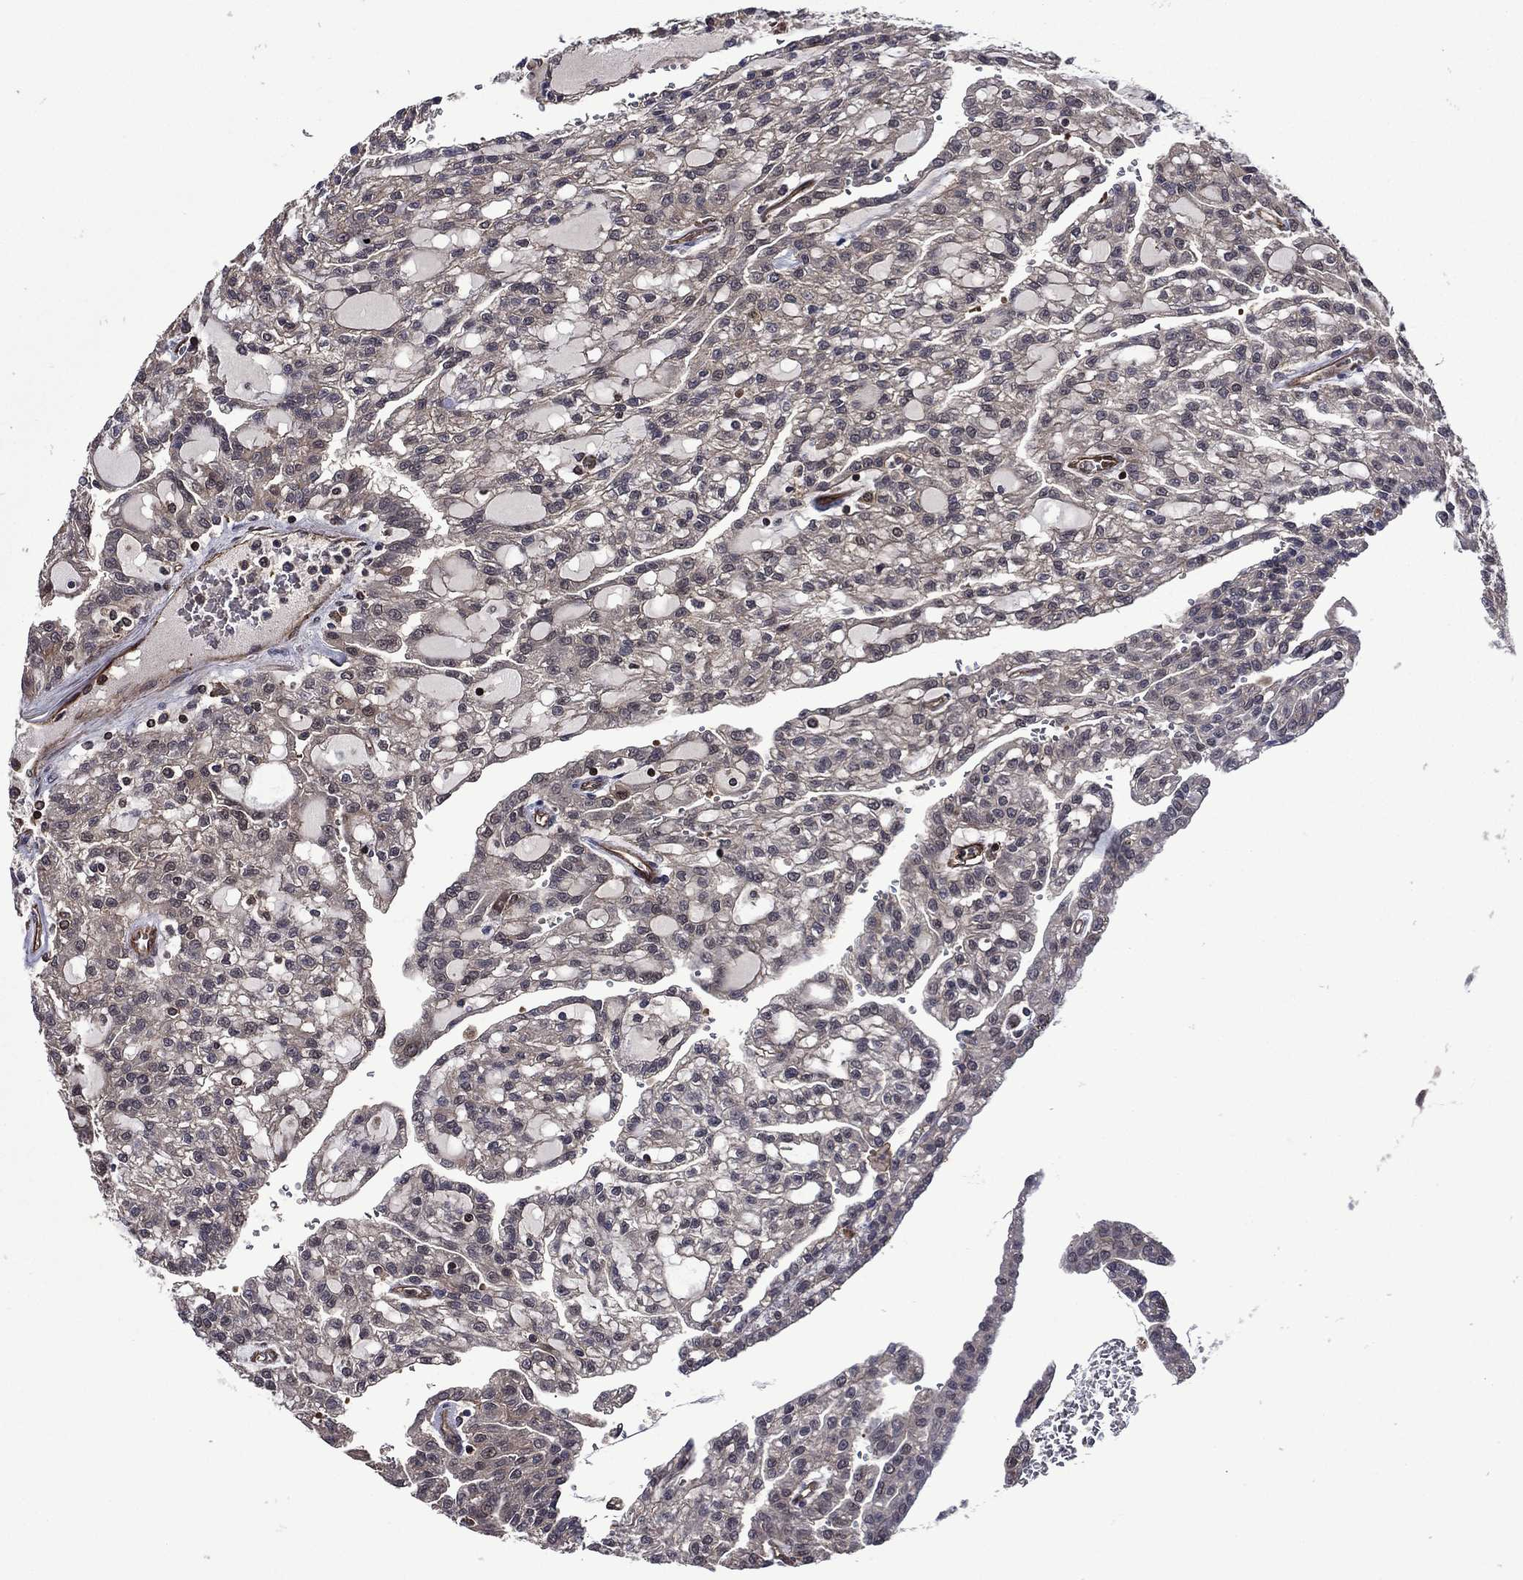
{"staining": {"intensity": "negative", "quantity": "none", "location": "none"}, "tissue": "renal cancer", "cell_type": "Tumor cells", "image_type": "cancer", "snomed": [{"axis": "morphology", "description": "Adenocarcinoma, NOS"}, {"axis": "topography", "description": "Kidney"}], "caption": "There is no significant positivity in tumor cells of renal cancer. (IHC, brightfield microscopy, high magnification).", "gene": "PLPP3", "patient": {"sex": "male", "age": 63}}